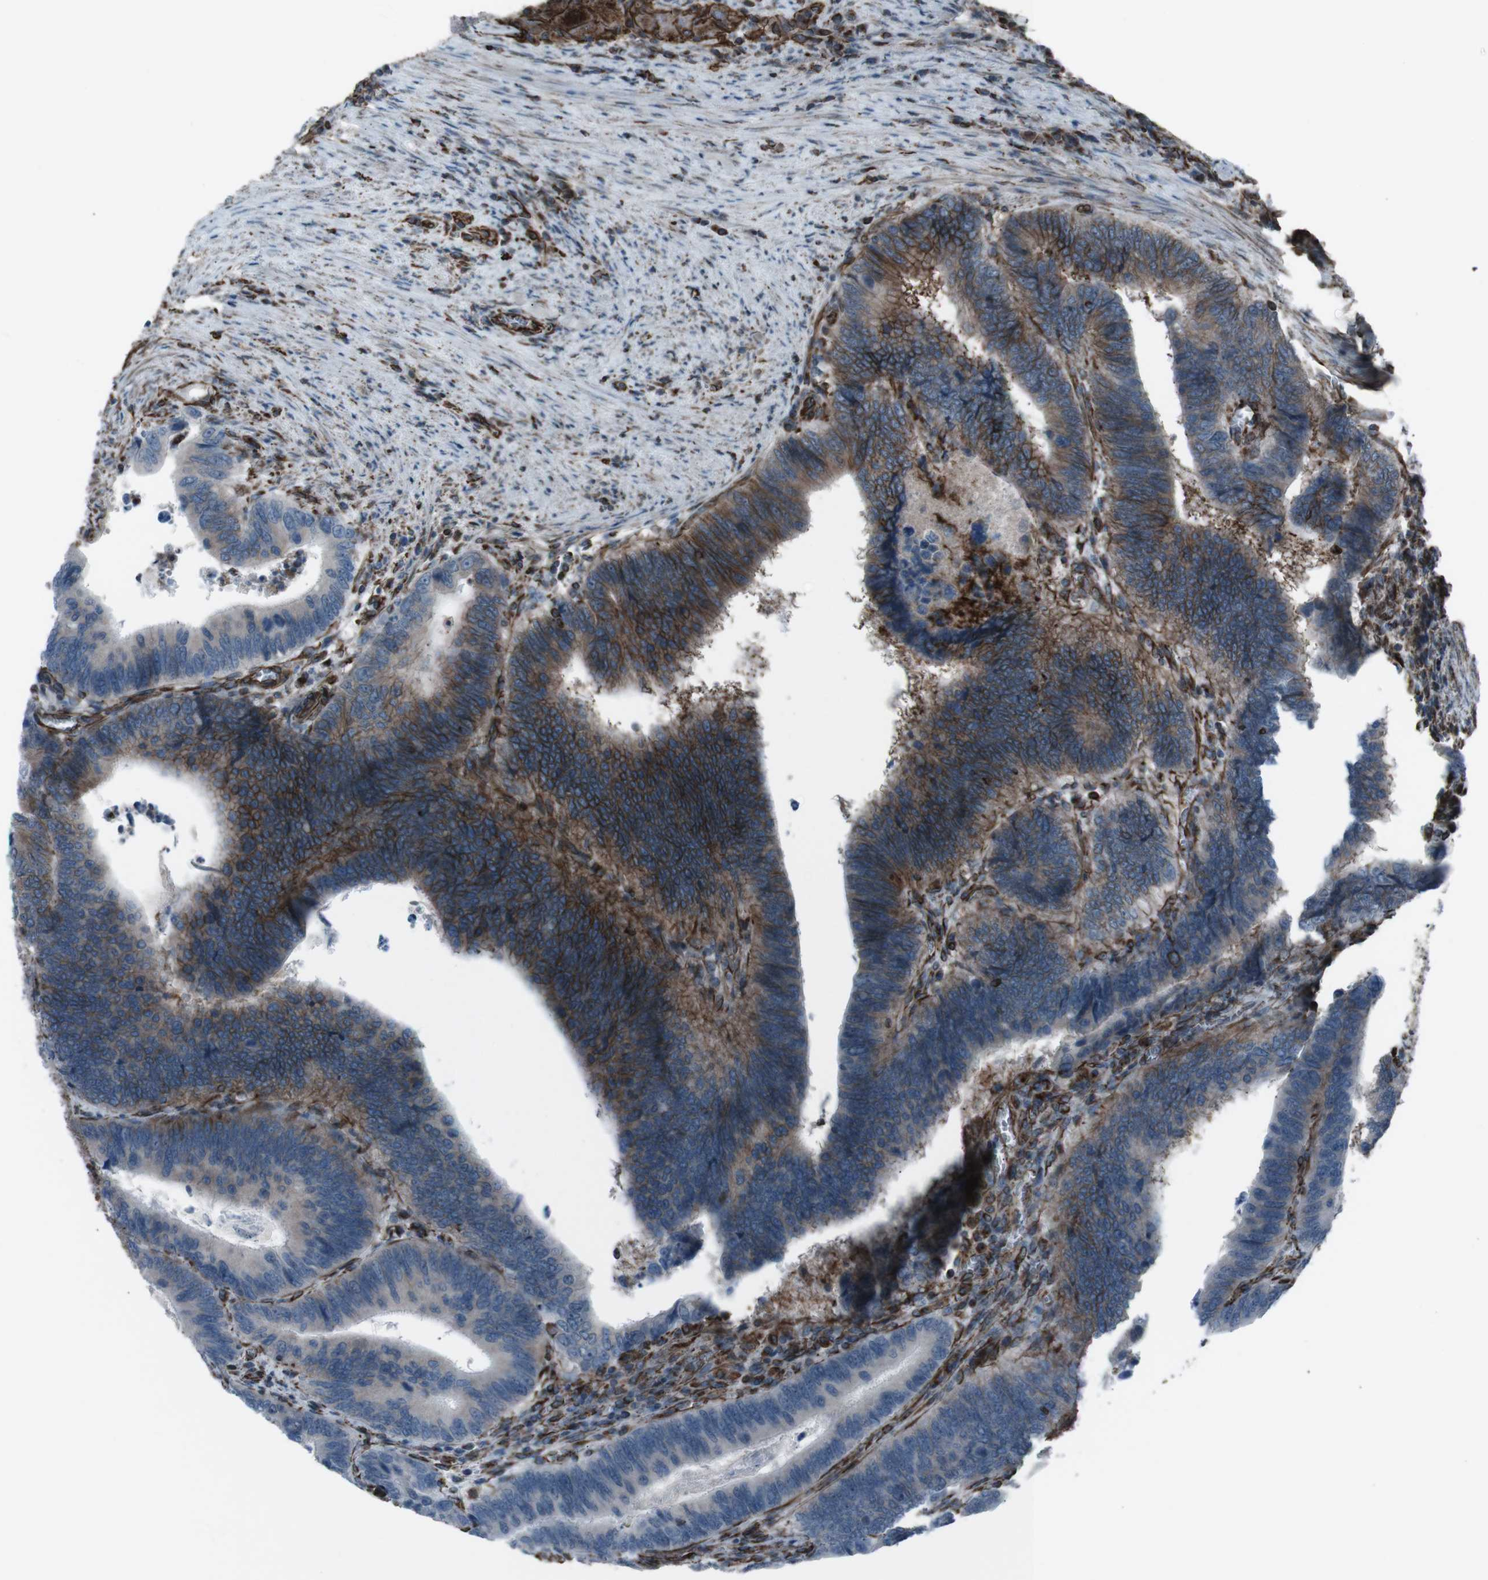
{"staining": {"intensity": "moderate", "quantity": ">75%", "location": "cytoplasmic/membranous"}, "tissue": "colorectal cancer", "cell_type": "Tumor cells", "image_type": "cancer", "snomed": [{"axis": "morphology", "description": "Adenocarcinoma, NOS"}, {"axis": "topography", "description": "Colon"}], "caption": "Human colorectal adenocarcinoma stained with a protein marker displays moderate staining in tumor cells.", "gene": "TMEM141", "patient": {"sex": "male", "age": 72}}